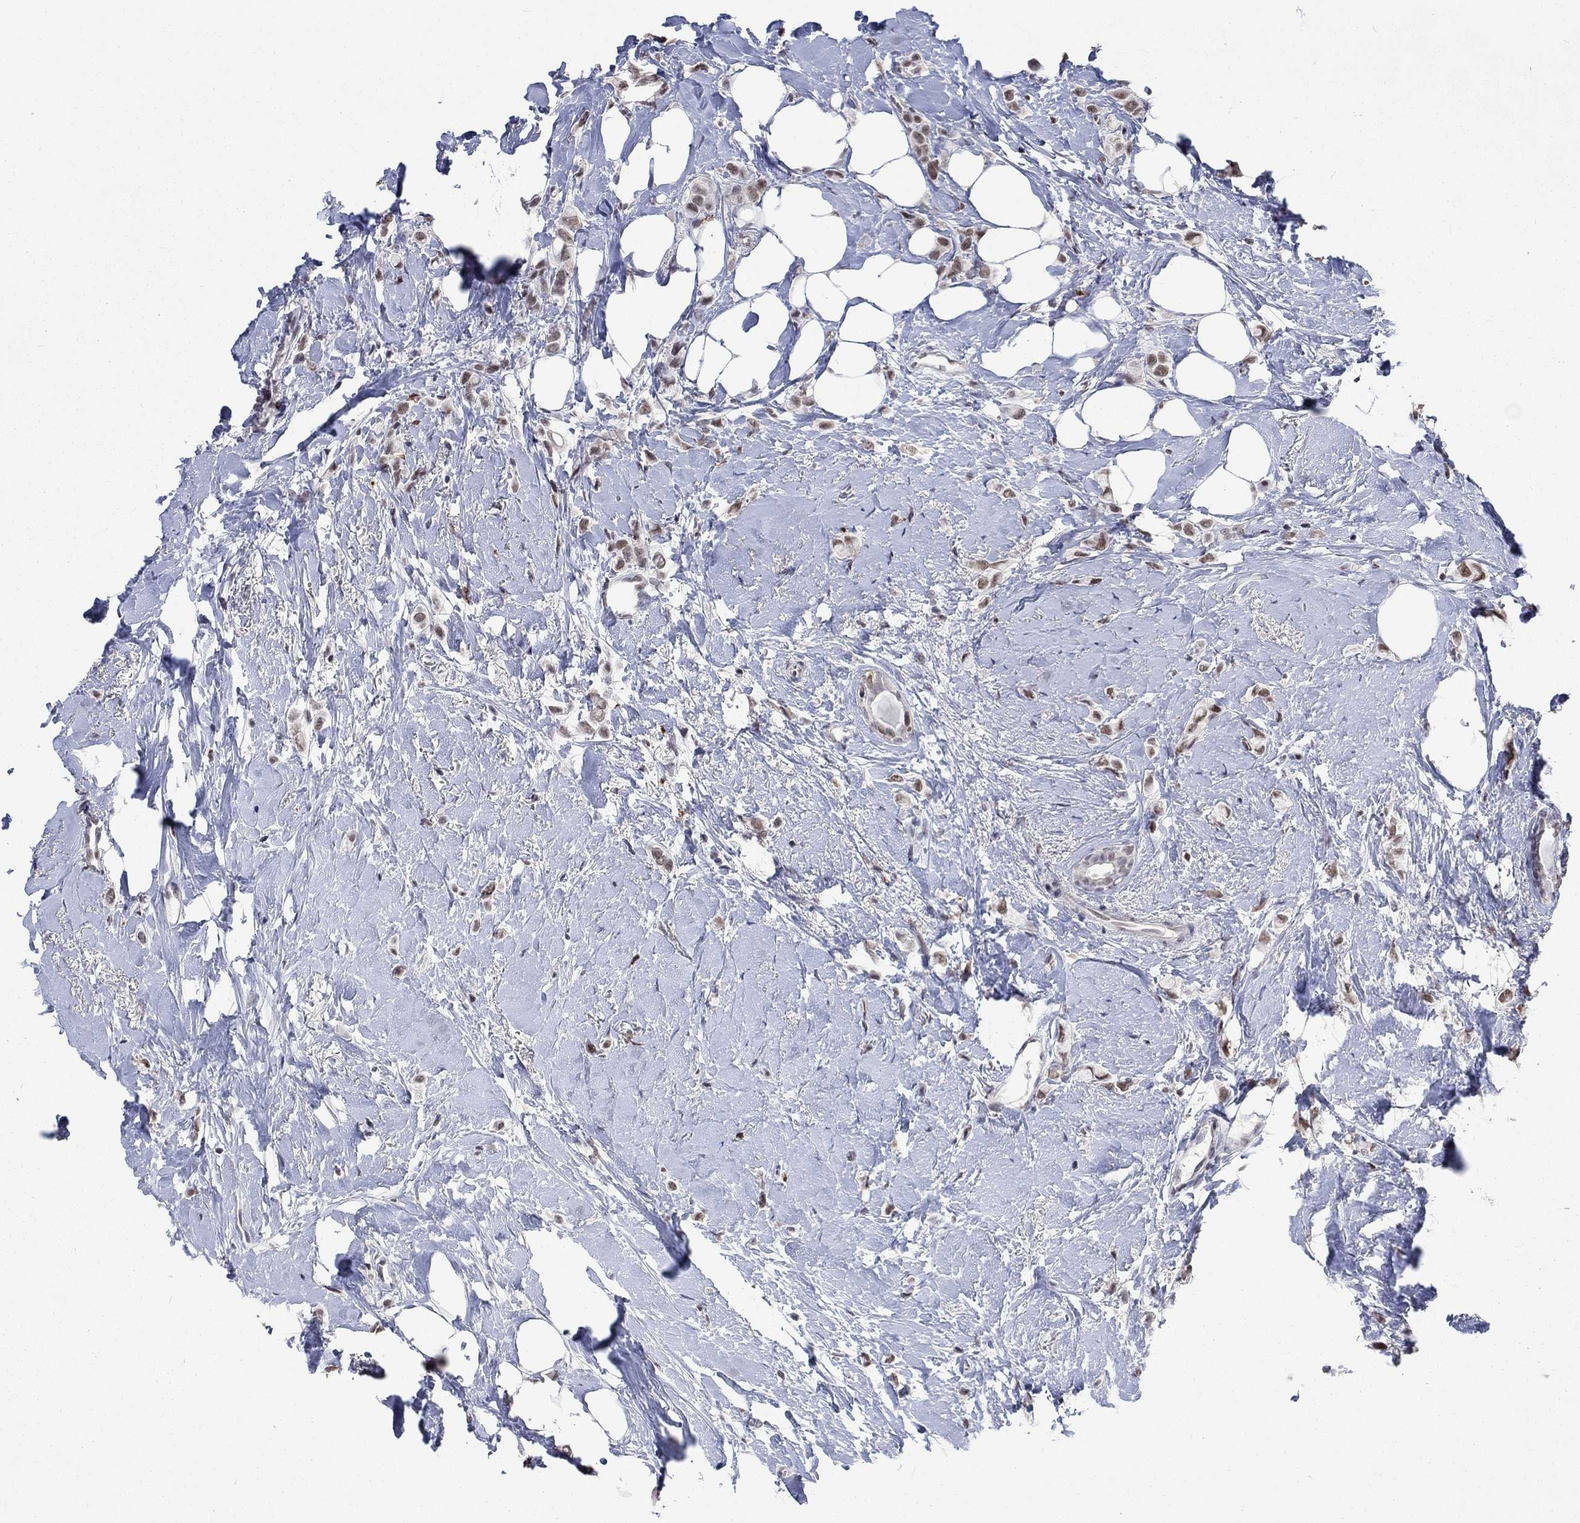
{"staining": {"intensity": "moderate", "quantity": "25%-75%", "location": "nuclear"}, "tissue": "breast cancer", "cell_type": "Tumor cells", "image_type": "cancer", "snomed": [{"axis": "morphology", "description": "Lobular carcinoma"}, {"axis": "topography", "description": "Breast"}], "caption": "Immunohistochemistry (IHC) of lobular carcinoma (breast) demonstrates medium levels of moderate nuclear staining in approximately 25%-75% of tumor cells.", "gene": "HCFC1", "patient": {"sex": "female", "age": 66}}